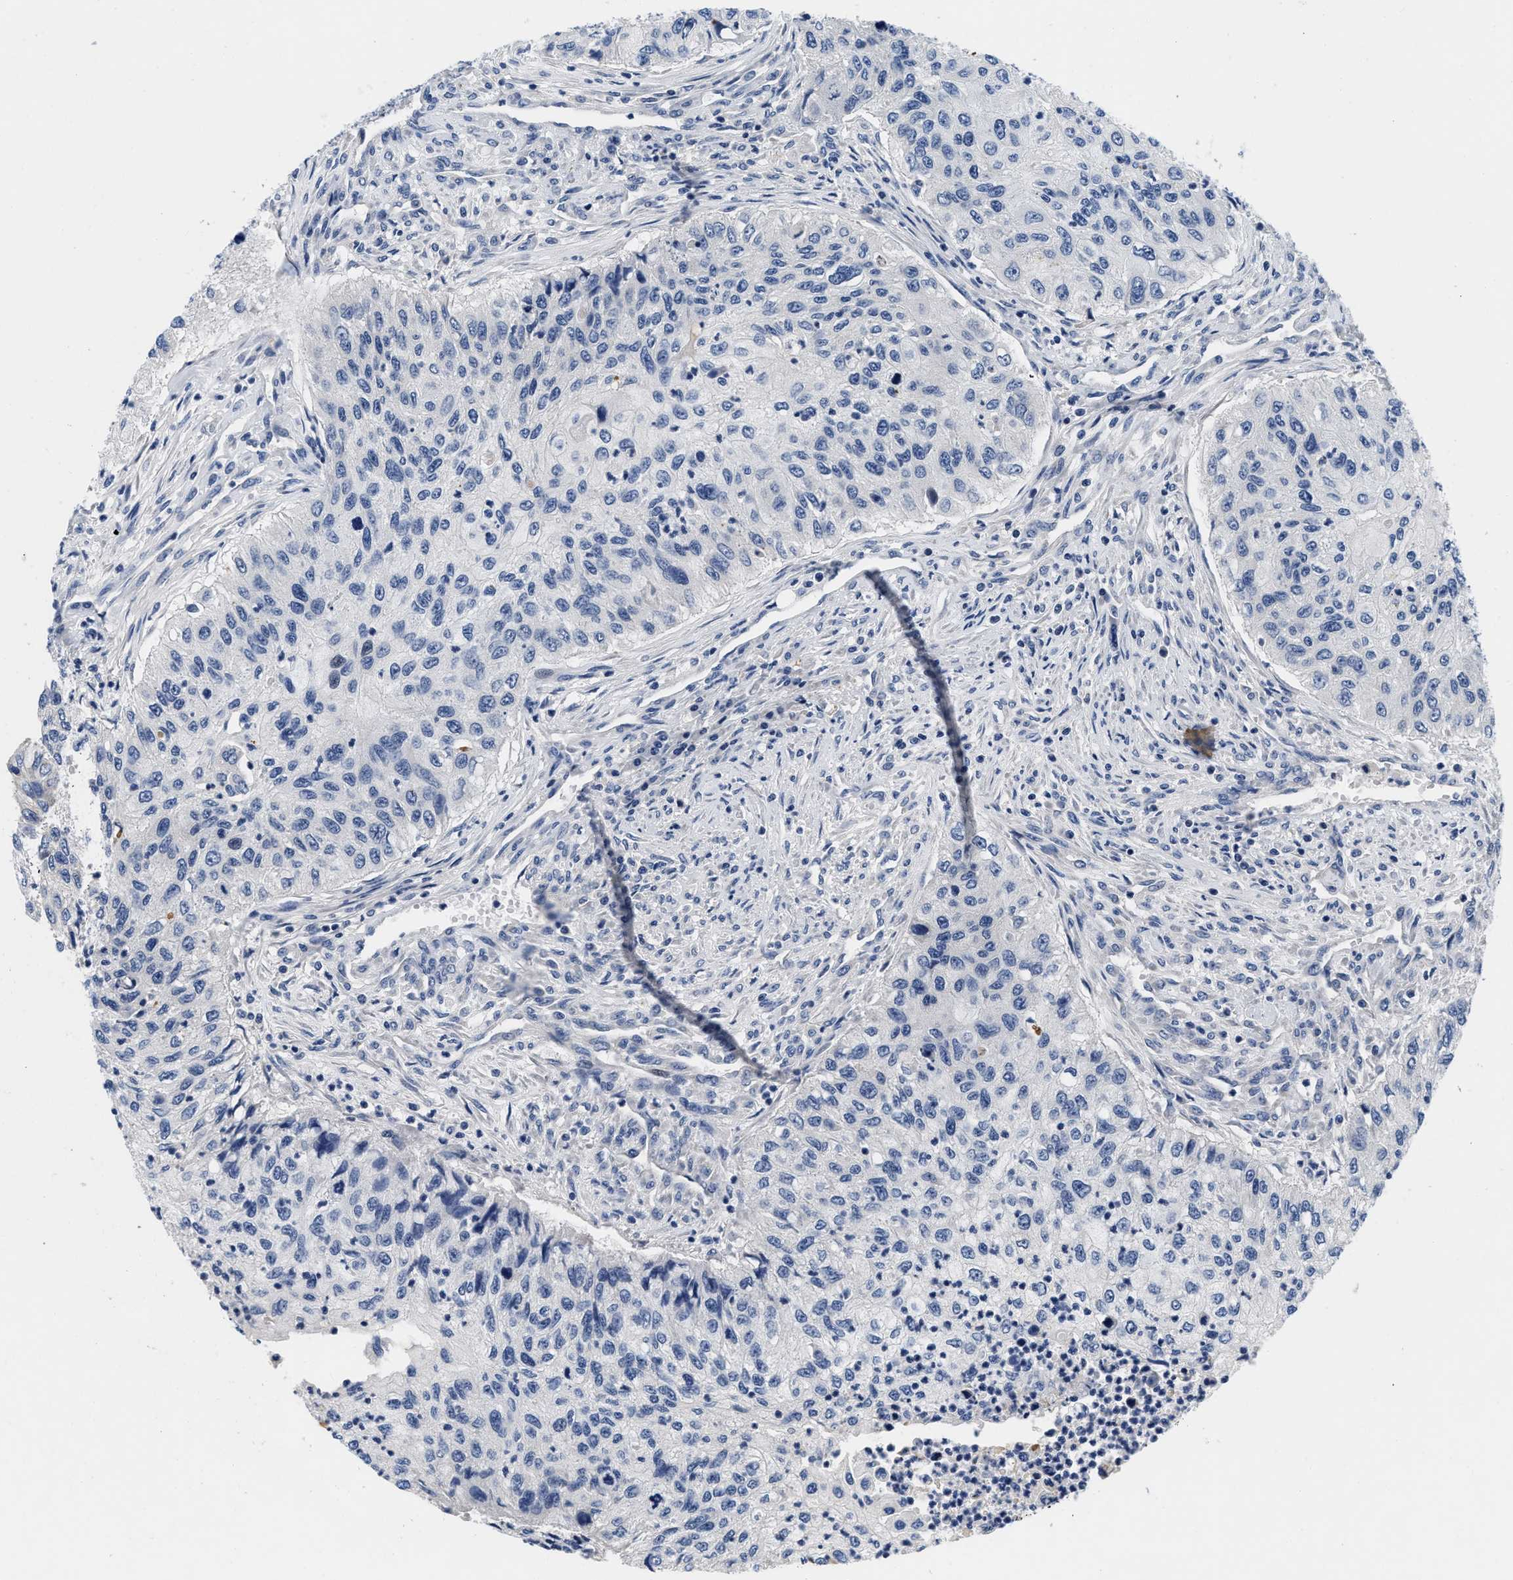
{"staining": {"intensity": "negative", "quantity": "none", "location": "none"}, "tissue": "urothelial cancer", "cell_type": "Tumor cells", "image_type": "cancer", "snomed": [{"axis": "morphology", "description": "Urothelial carcinoma, High grade"}, {"axis": "topography", "description": "Urinary bladder"}], "caption": "Urothelial cancer was stained to show a protein in brown. There is no significant positivity in tumor cells.", "gene": "PDP1", "patient": {"sex": "female", "age": 60}}